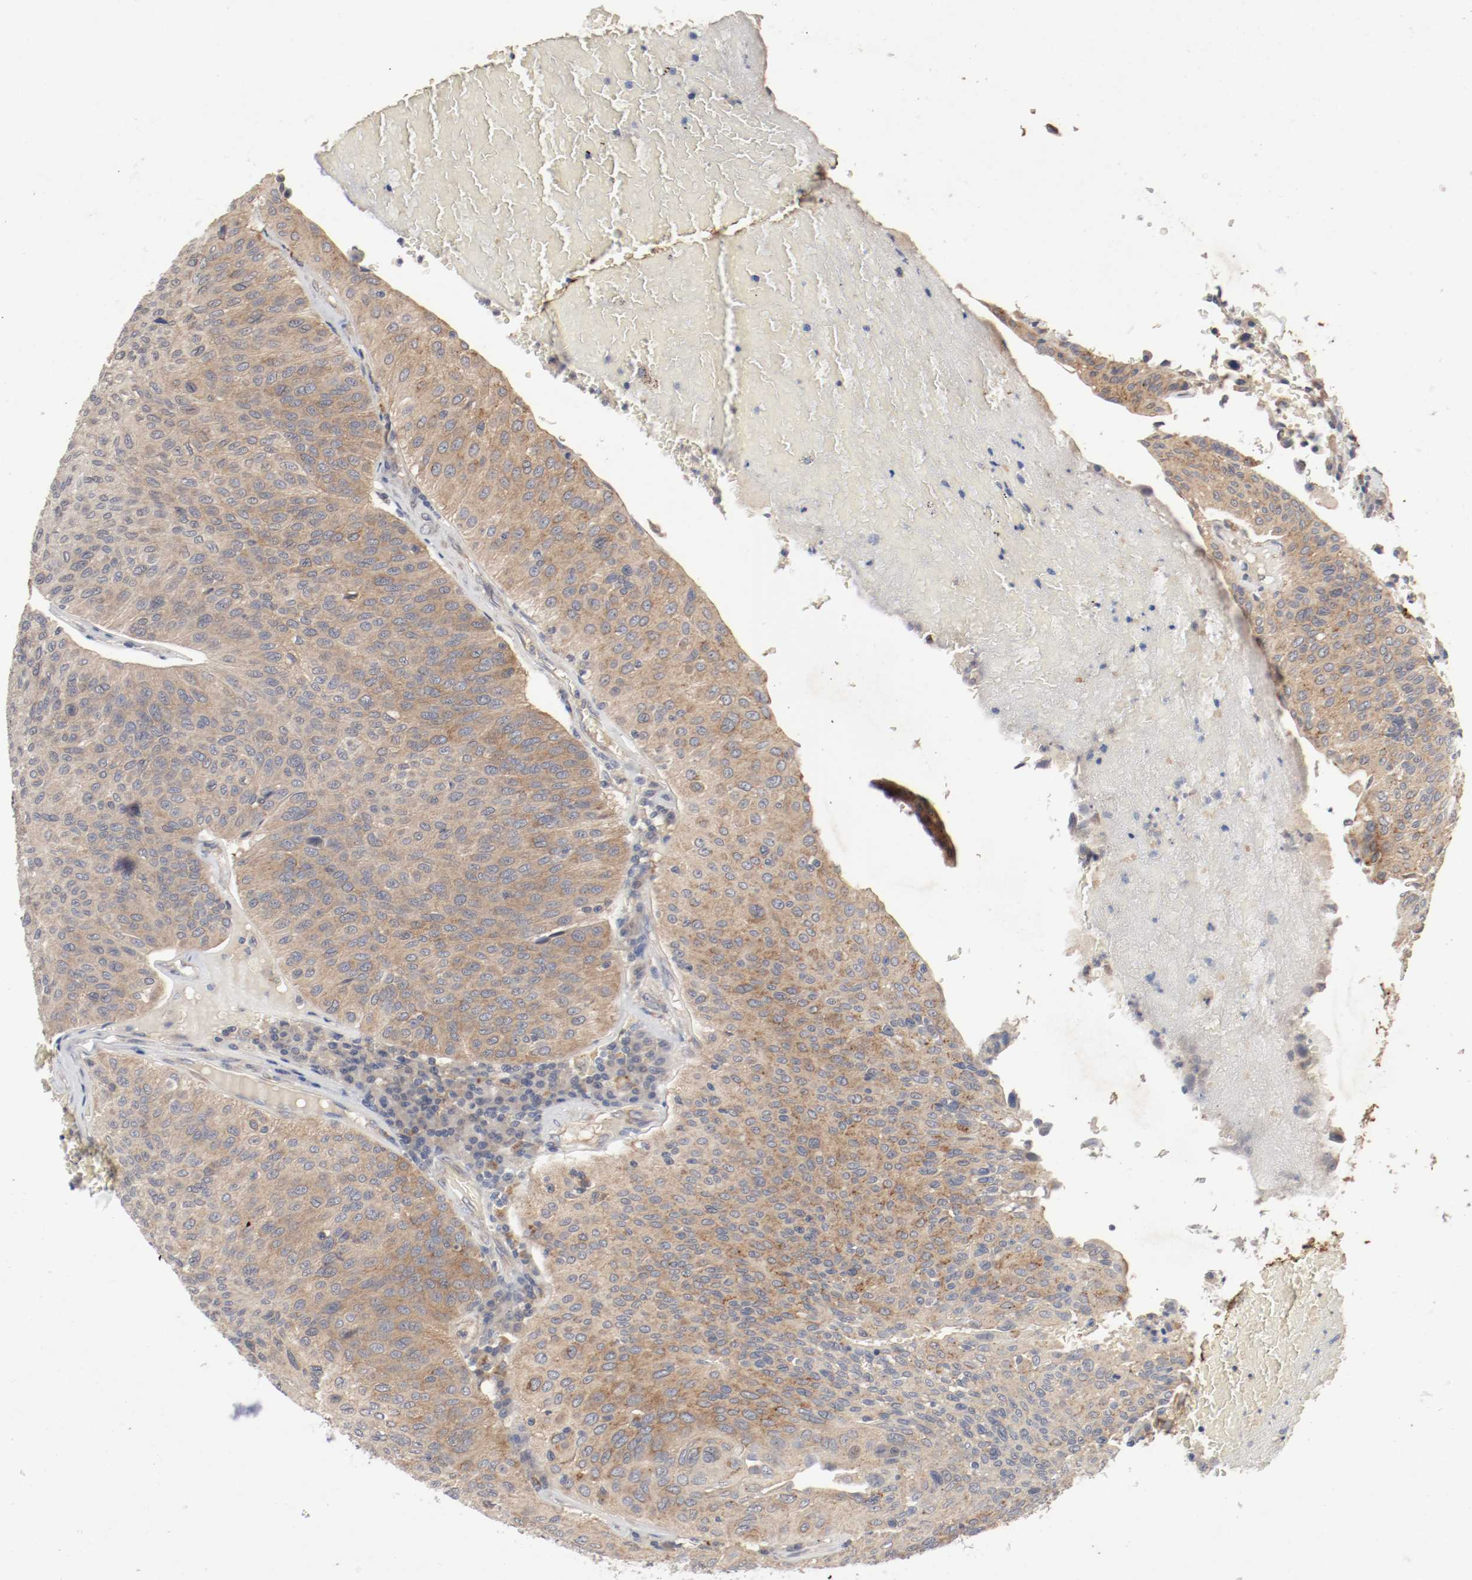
{"staining": {"intensity": "moderate", "quantity": ">75%", "location": "cytoplasmic/membranous"}, "tissue": "urothelial cancer", "cell_type": "Tumor cells", "image_type": "cancer", "snomed": [{"axis": "morphology", "description": "Urothelial carcinoma, High grade"}, {"axis": "topography", "description": "Urinary bladder"}], "caption": "Immunohistochemical staining of urothelial carcinoma (high-grade) demonstrates medium levels of moderate cytoplasmic/membranous staining in approximately >75% of tumor cells.", "gene": "REN", "patient": {"sex": "male", "age": 66}}